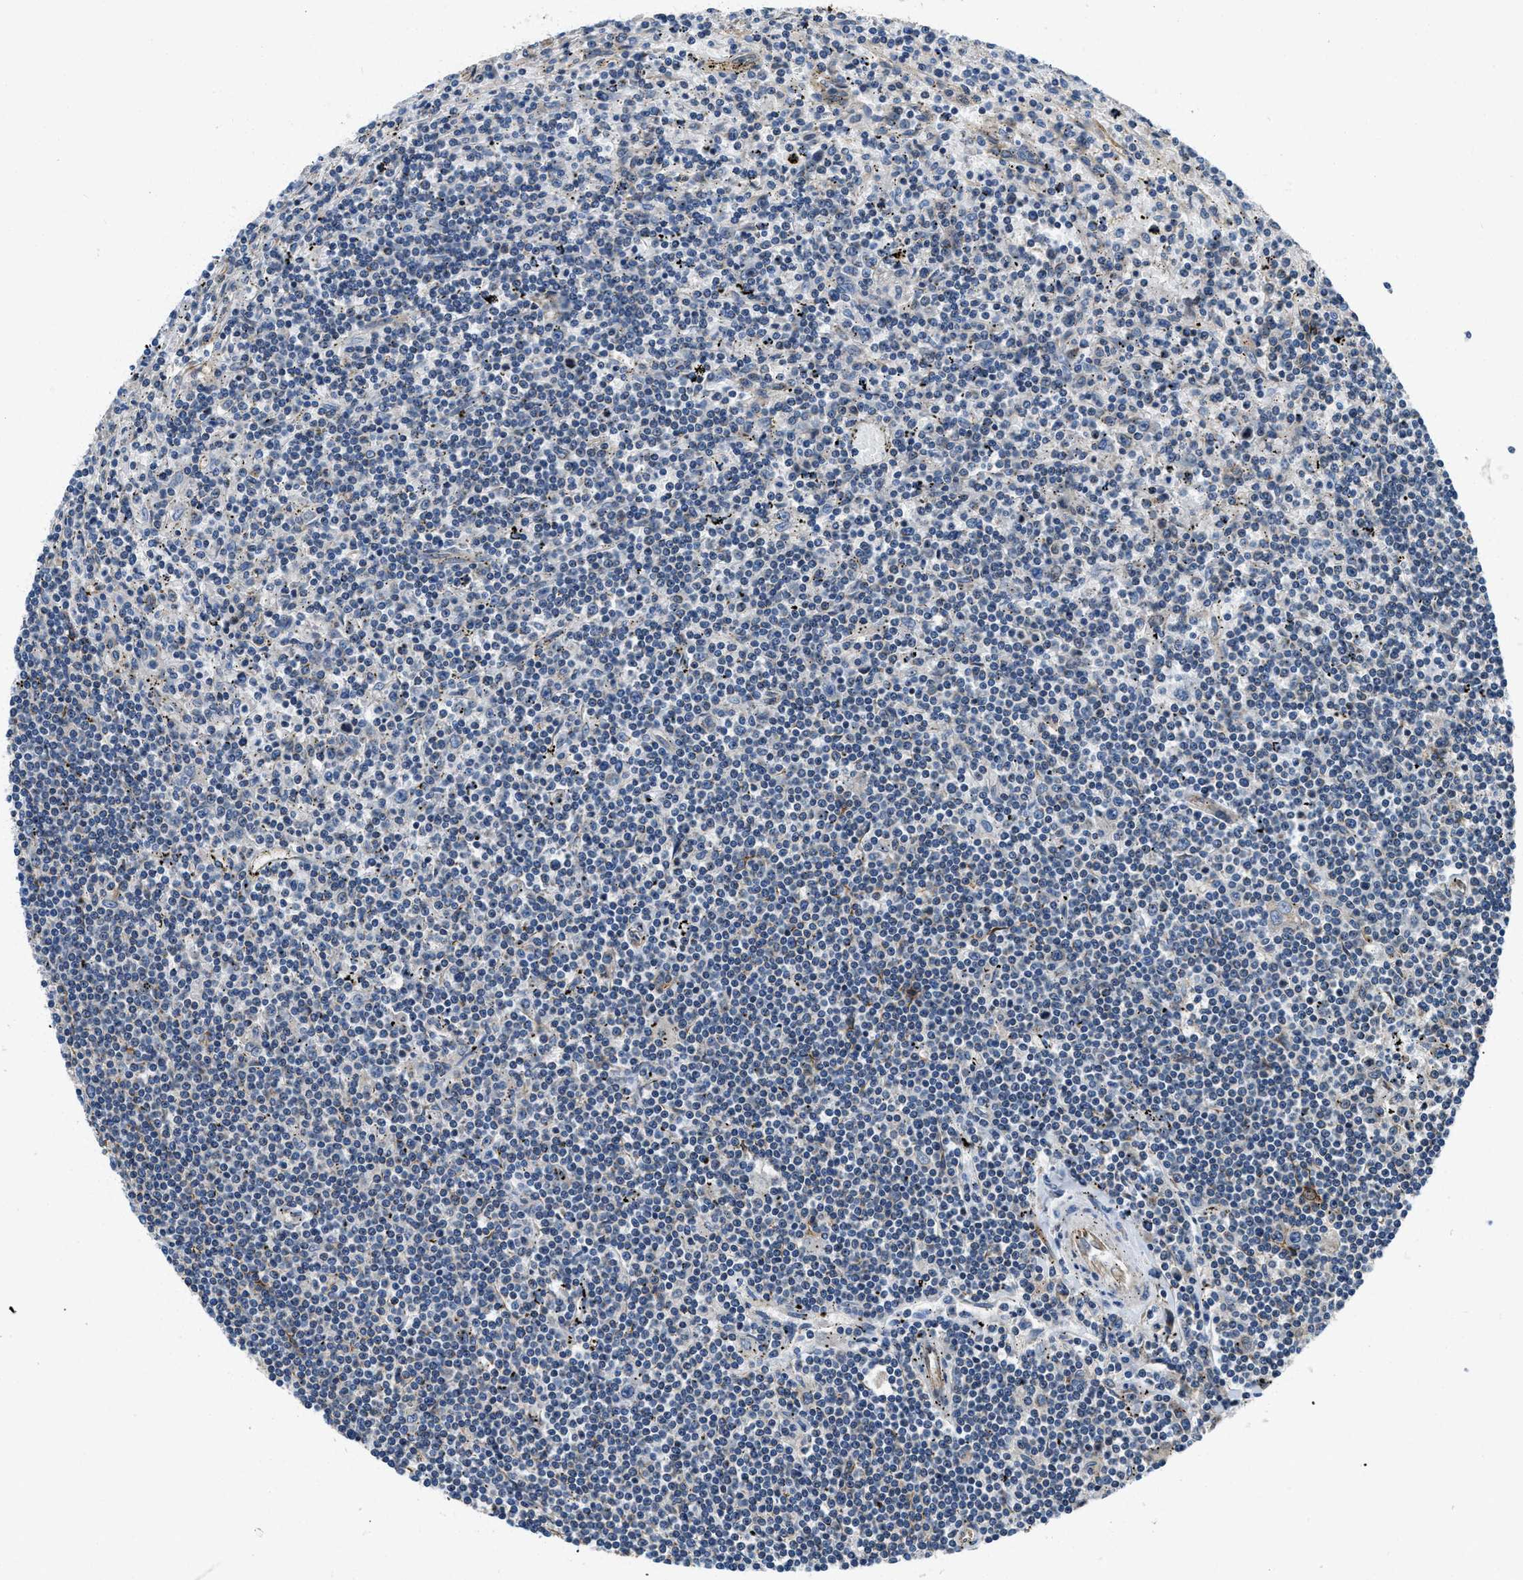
{"staining": {"intensity": "negative", "quantity": "none", "location": "none"}, "tissue": "lymphoma", "cell_type": "Tumor cells", "image_type": "cancer", "snomed": [{"axis": "morphology", "description": "Malignant lymphoma, non-Hodgkin's type, Low grade"}, {"axis": "topography", "description": "Spleen"}], "caption": "High magnification brightfield microscopy of lymphoma stained with DAB (brown) and counterstained with hematoxylin (blue): tumor cells show no significant staining.", "gene": "ARL6IP5", "patient": {"sex": "male", "age": 76}}